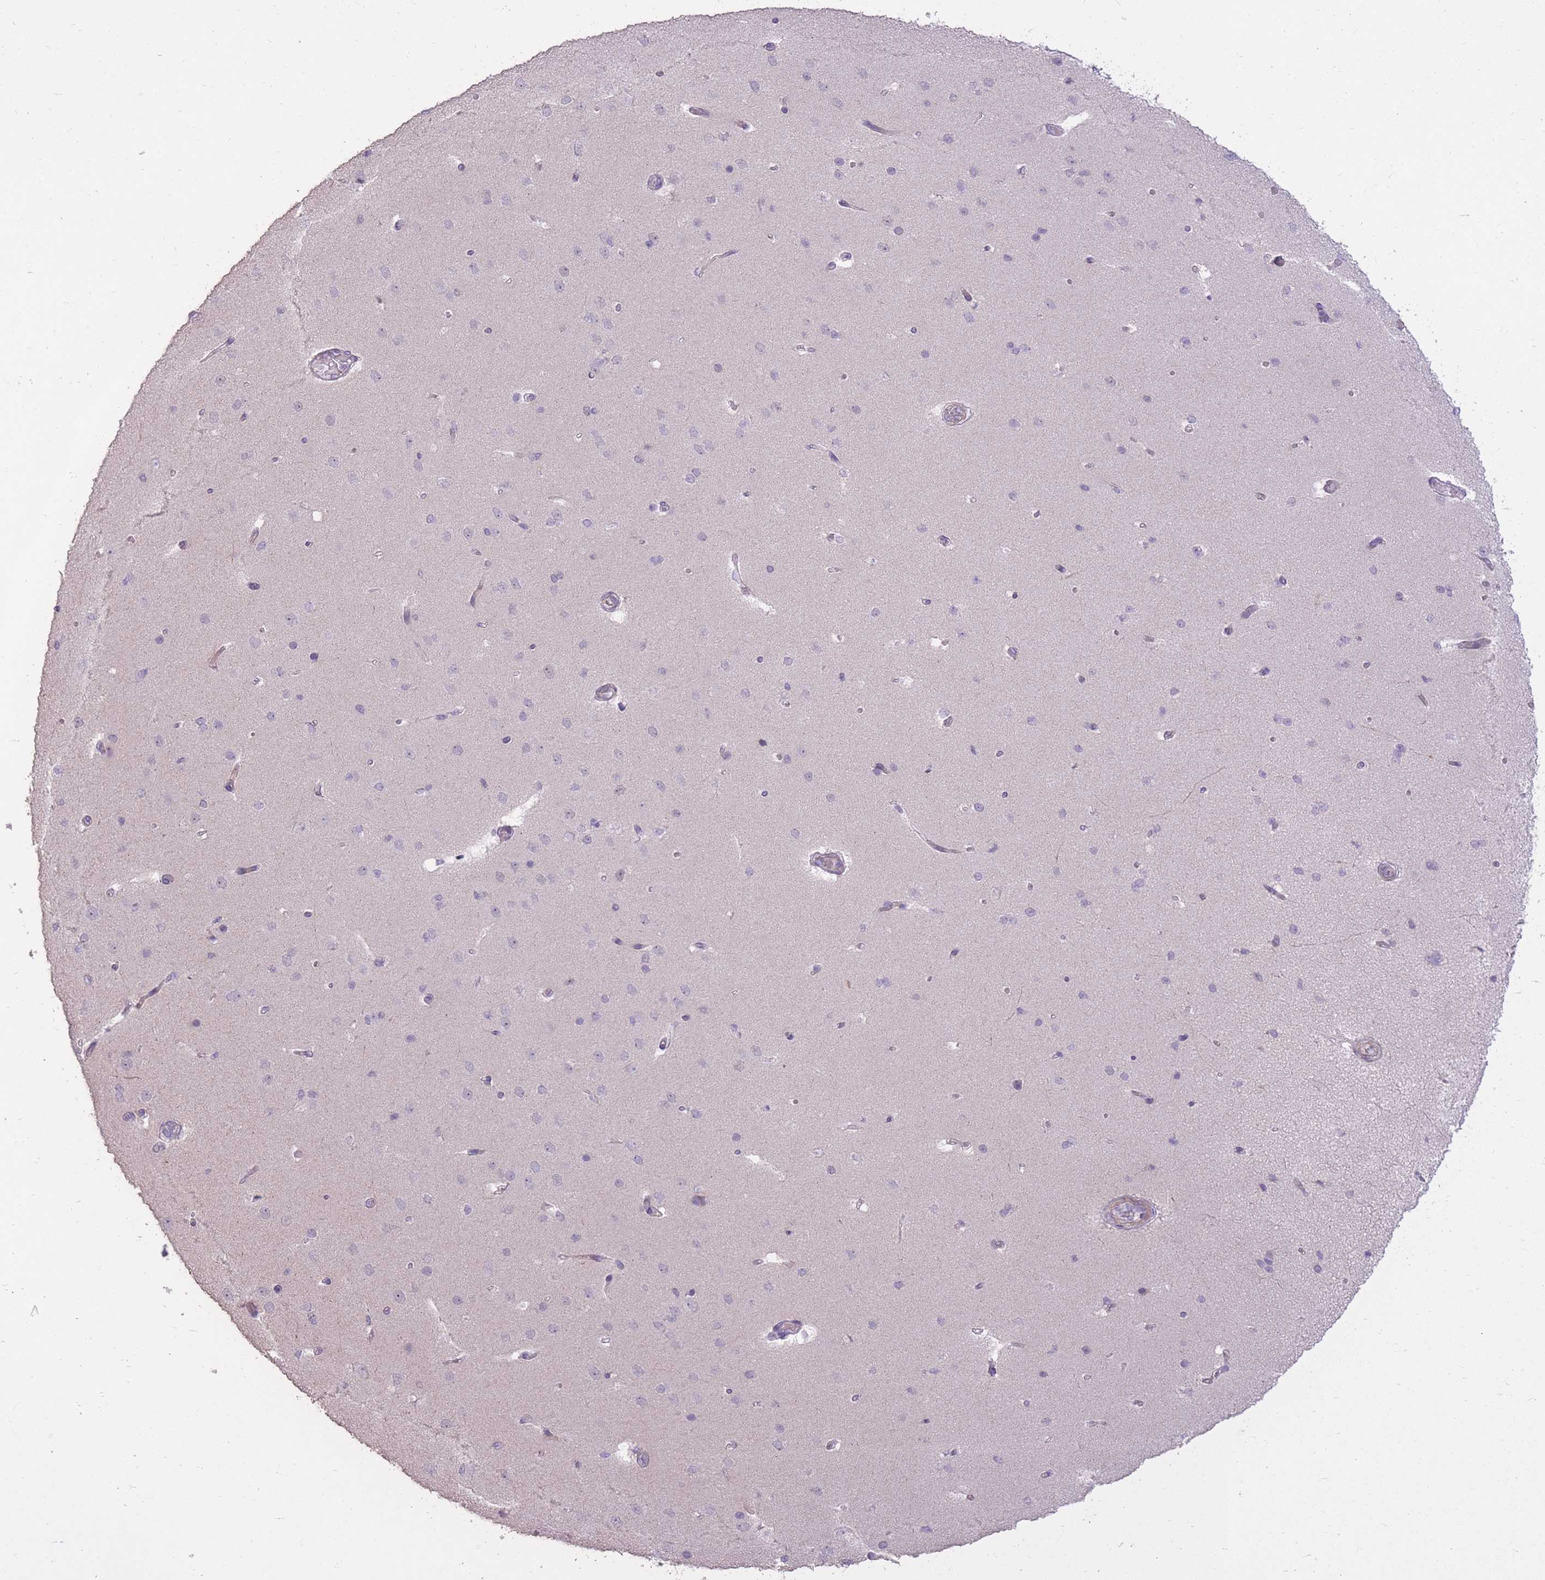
{"staining": {"intensity": "negative", "quantity": "none", "location": "none"}, "tissue": "cerebral cortex", "cell_type": "Endothelial cells", "image_type": "normal", "snomed": [{"axis": "morphology", "description": "Normal tissue, NOS"}, {"axis": "morphology", "description": "Inflammation, NOS"}, {"axis": "topography", "description": "Cerebral cortex"}], "caption": "The immunohistochemistry micrograph has no significant staining in endothelial cells of cerebral cortex.", "gene": "ZBTB24", "patient": {"sex": "male", "age": 6}}